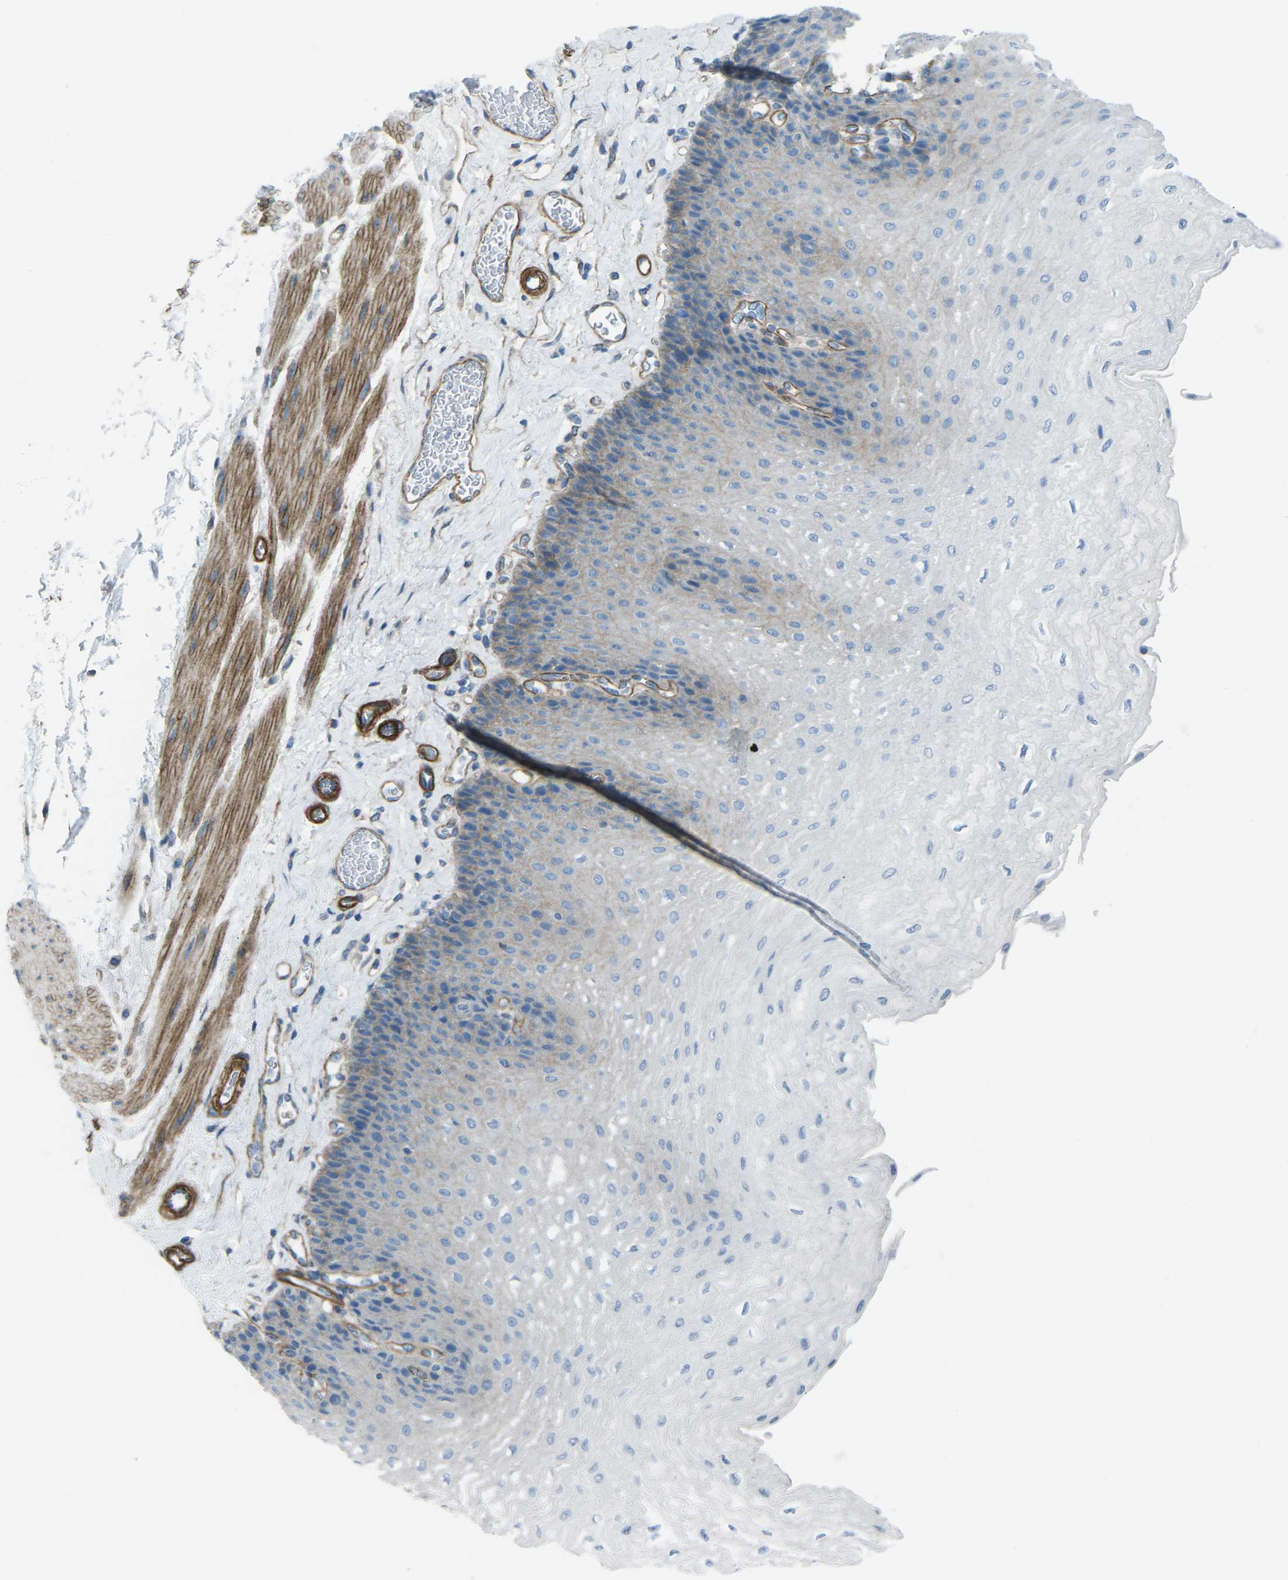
{"staining": {"intensity": "weak", "quantity": "<25%", "location": "cytoplasmic/membranous"}, "tissue": "esophagus", "cell_type": "Squamous epithelial cells", "image_type": "normal", "snomed": [{"axis": "morphology", "description": "Normal tissue, NOS"}, {"axis": "topography", "description": "Esophagus"}], "caption": "Squamous epithelial cells show no significant protein staining in unremarkable esophagus. (DAB (3,3'-diaminobenzidine) immunohistochemistry (IHC) visualized using brightfield microscopy, high magnification).", "gene": "UTRN", "patient": {"sex": "female", "age": 72}}